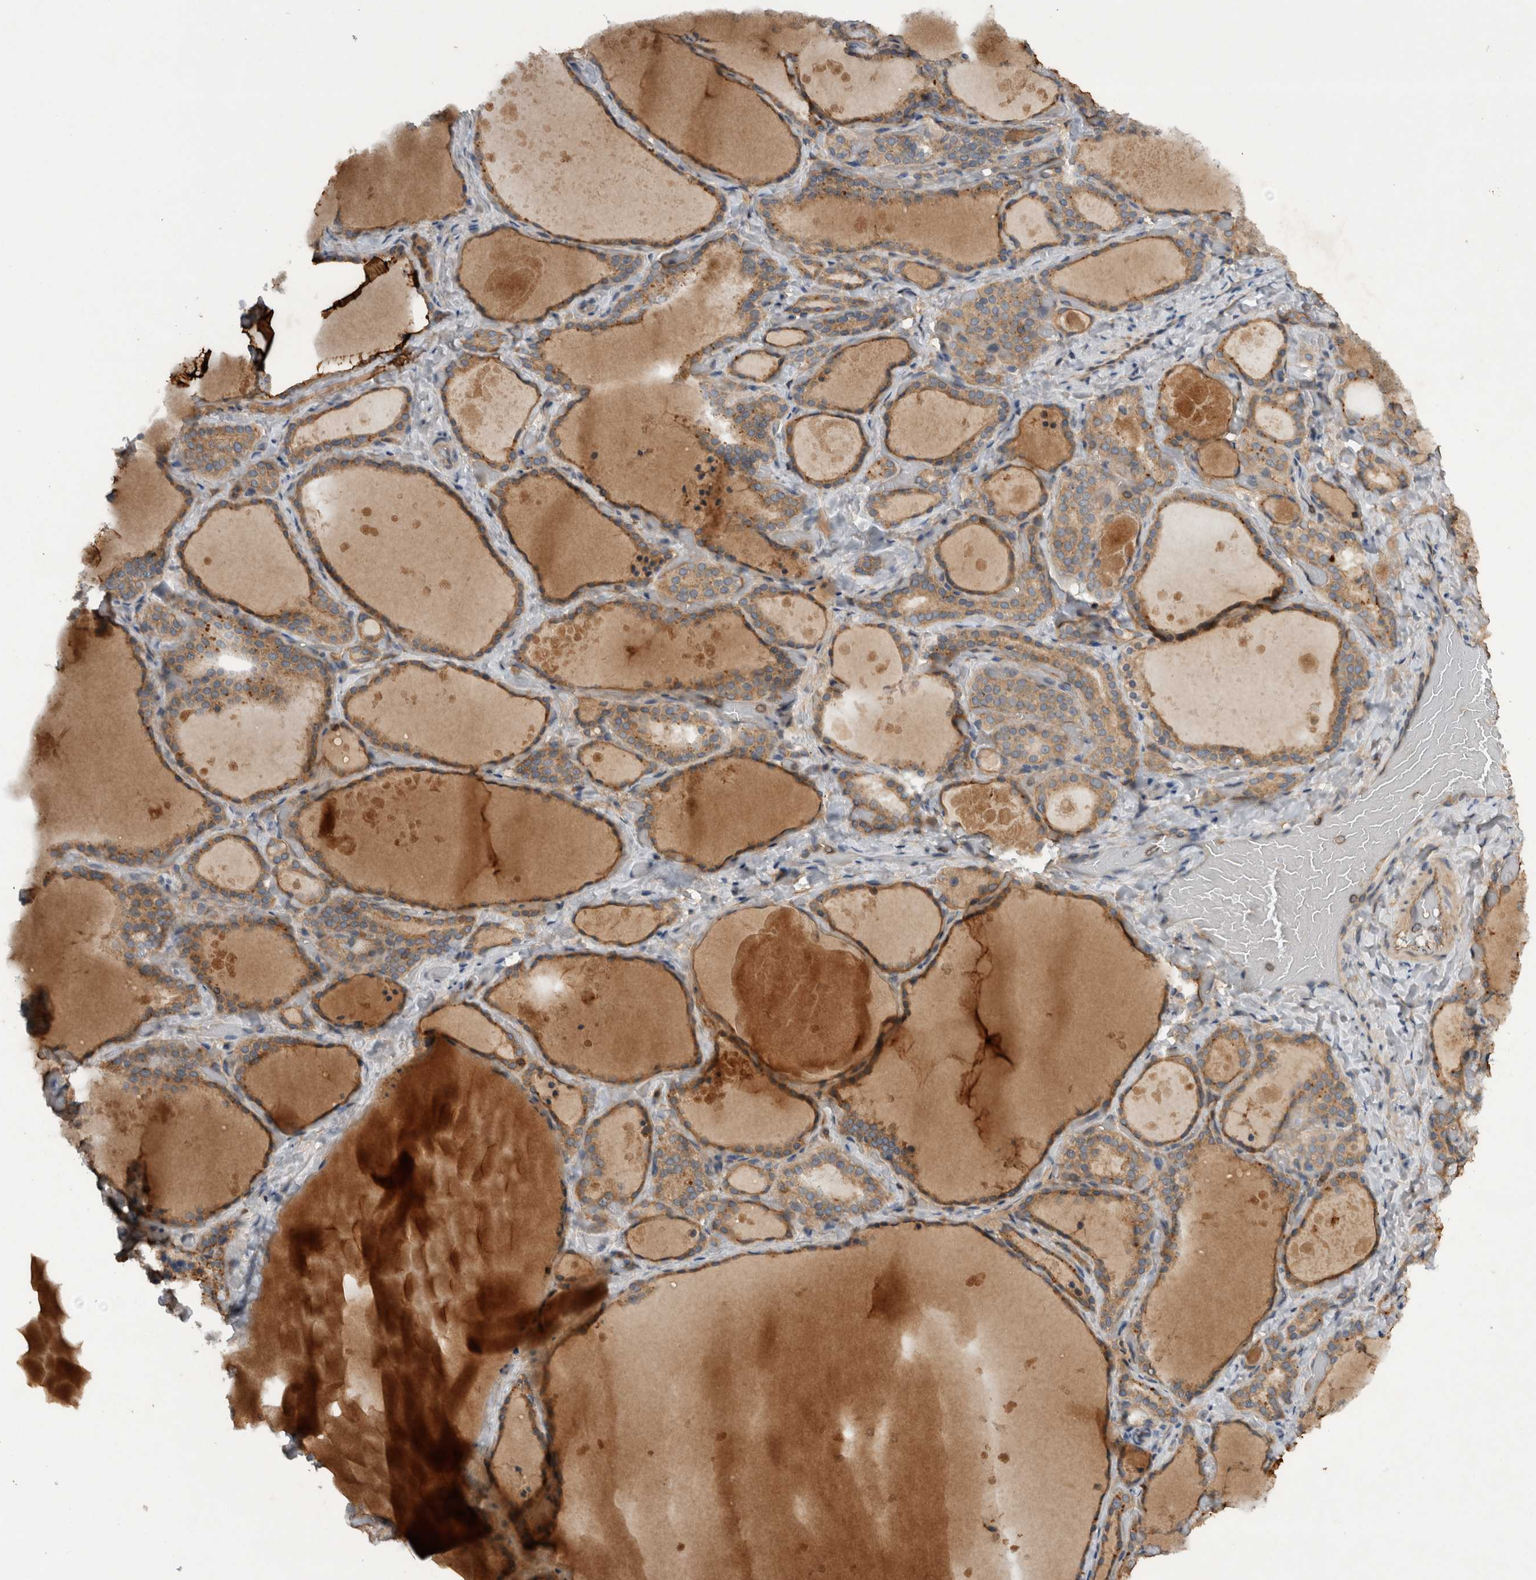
{"staining": {"intensity": "weak", "quantity": ">75%", "location": "cytoplasmic/membranous"}, "tissue": "thyroid gland", "cell_type": "Glandular cells", "image_type": "normal", "snomed": [{"axis": "morphology", "description": "Normal tissue, NOS"}, {"axis": "topography", "description": "Thyroid gland"}], "caption": "A micrograph of human thyroid gland stained for a protein displays weak cytoplasmic/membranous brown staining in glandular cells. (Brightfield microscopy of DAB IHC at high magnification).", "gene": "SCARA5", "patient": {"sex": "female", "age": 44}}